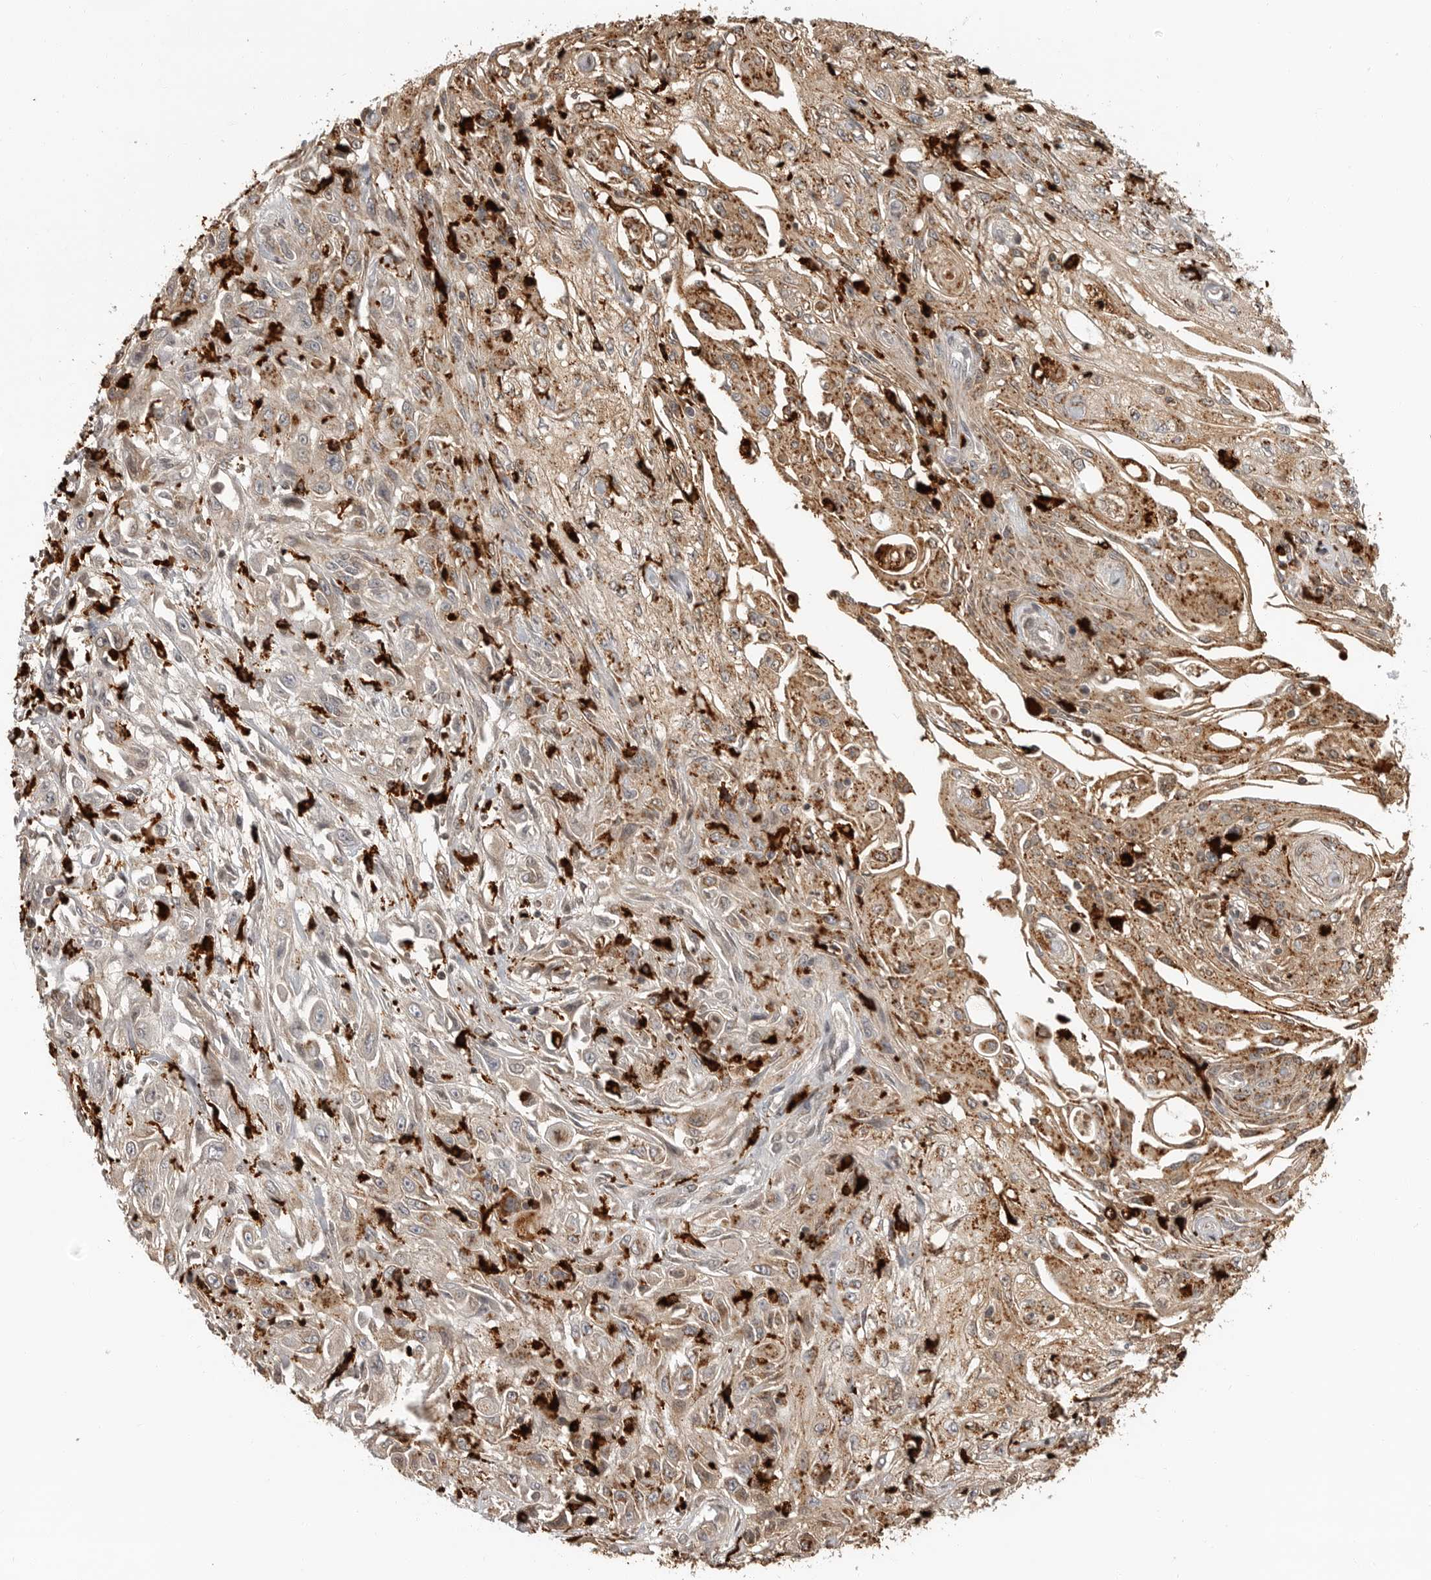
{"staining": {"intensity": "moderate", "quantity": "25%-75%", "location": "cytoplasmic/membranous"}, "tissue": "skin cancer", "cell_type": "Tumor cells", "image_type": "cancer", "snomed": [{"axis": "morphology", "description": "Squamous cell carcinoma, NOS"}, {"axis": "morphology", "description": "Squamous cell carcinoma, metastatic, NOS"}, {"axis": "topography", "description": "Skin"}, {"axis": "topography", "description": "Lymph node"}], "caption": "Immunohistochemistry histopathology image of metastatic squamous cell carcinoma (skin) stained for a protein (brown), which demonstrates medium levels of moderate cytoplasmic/membranous staining in about 25%-75% of tumor cells.", "gene": "IFI30", "patient": {"sex": "male", "age": 75}}